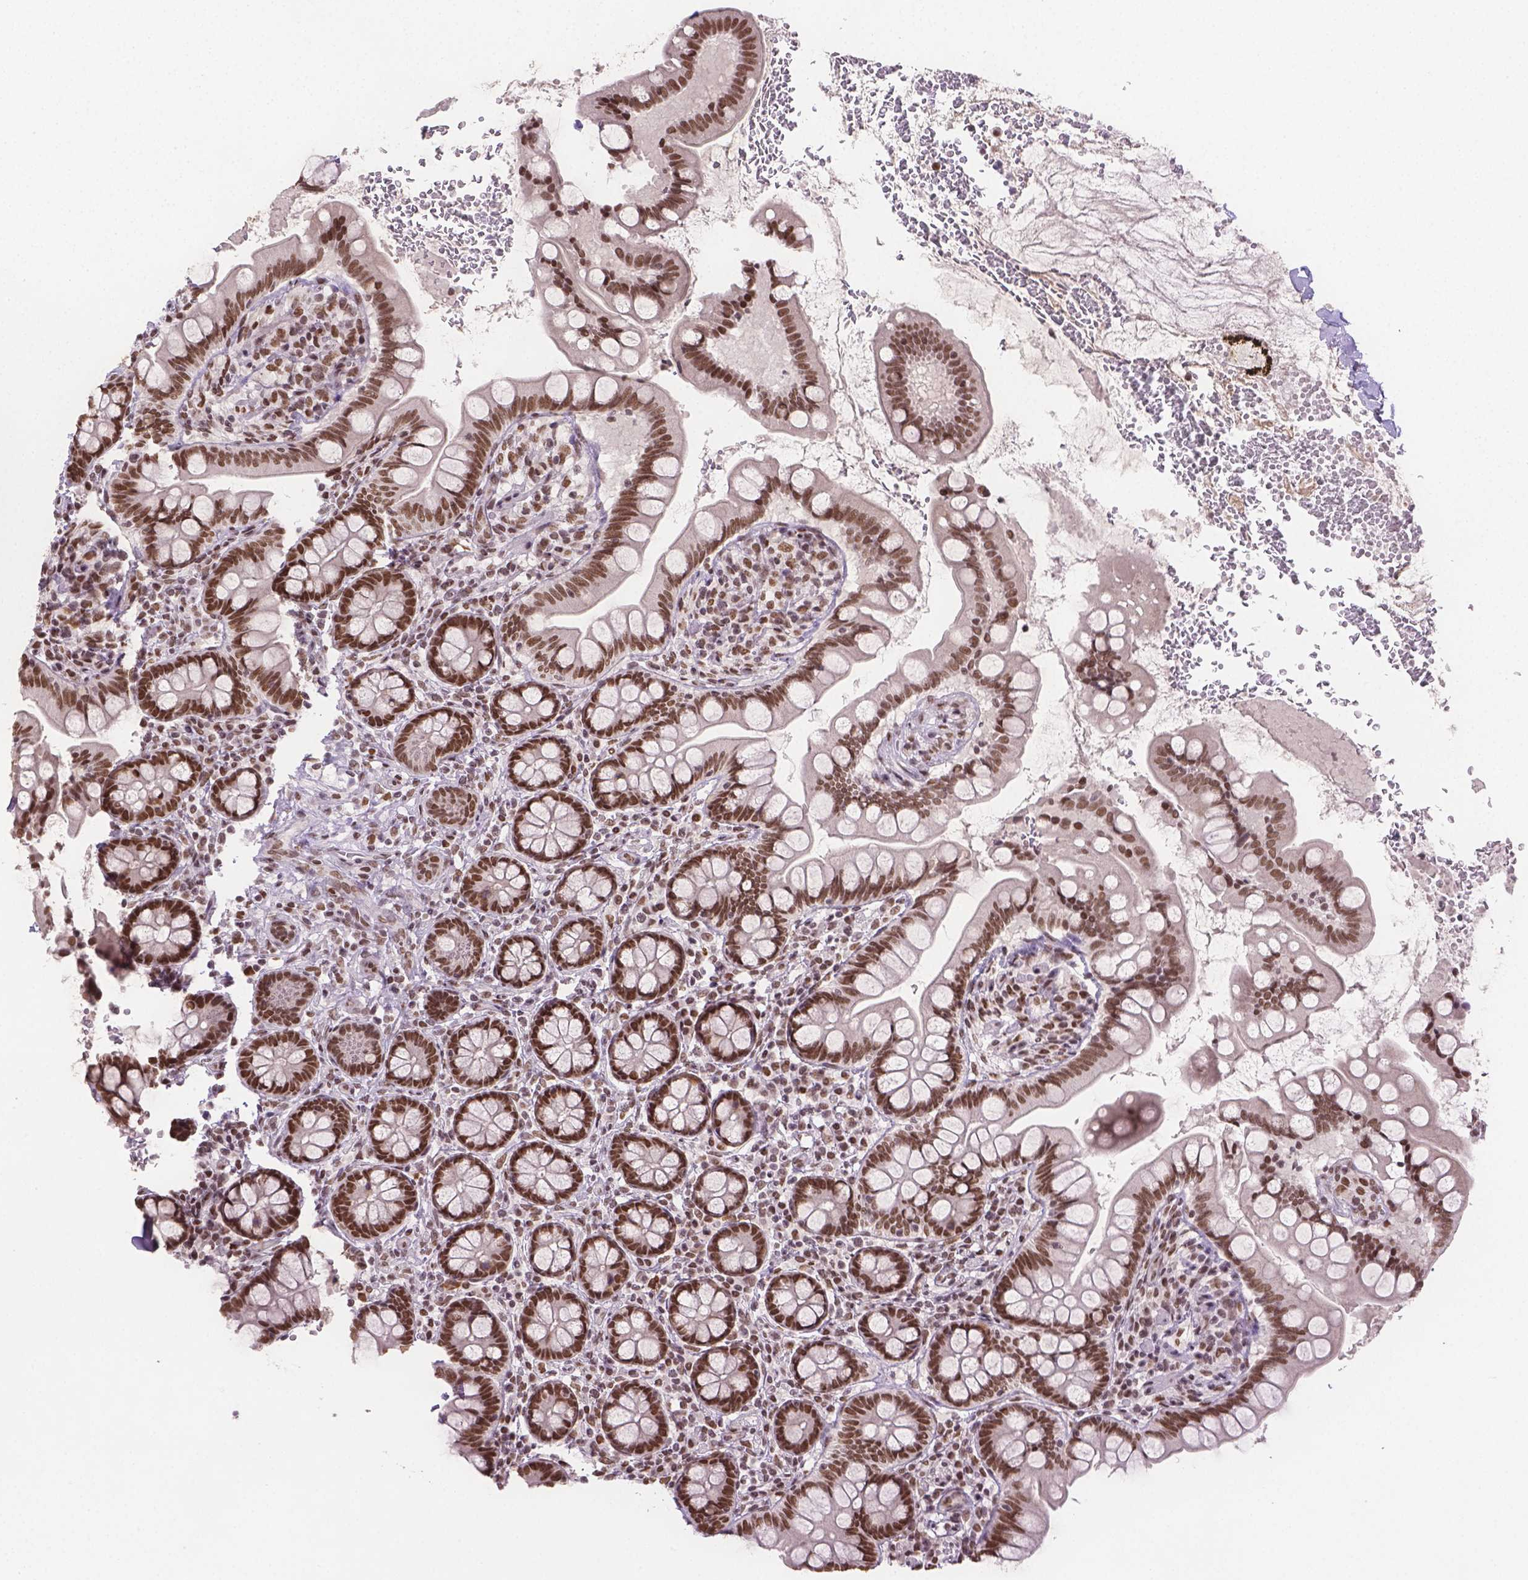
{"staining": {"intensity": "strong", "quantity": ">75%", "location": "nuclear"}, "tissue": "small intestine", "cell_type": "Glandular cells", "image_type": "normal", "snomed": [{"axis": "morphology", "description": "Normal tissue, NOS"}, {"axis": "topography", "description": "Small intestine"}], "caption": "Strong nuclear expression is identified in about >75% of glandular cells in normal small intestine. Nuclei are stained in blue.", "gene": "FANCE", "patient": {"sex": "female", "age": 56}}